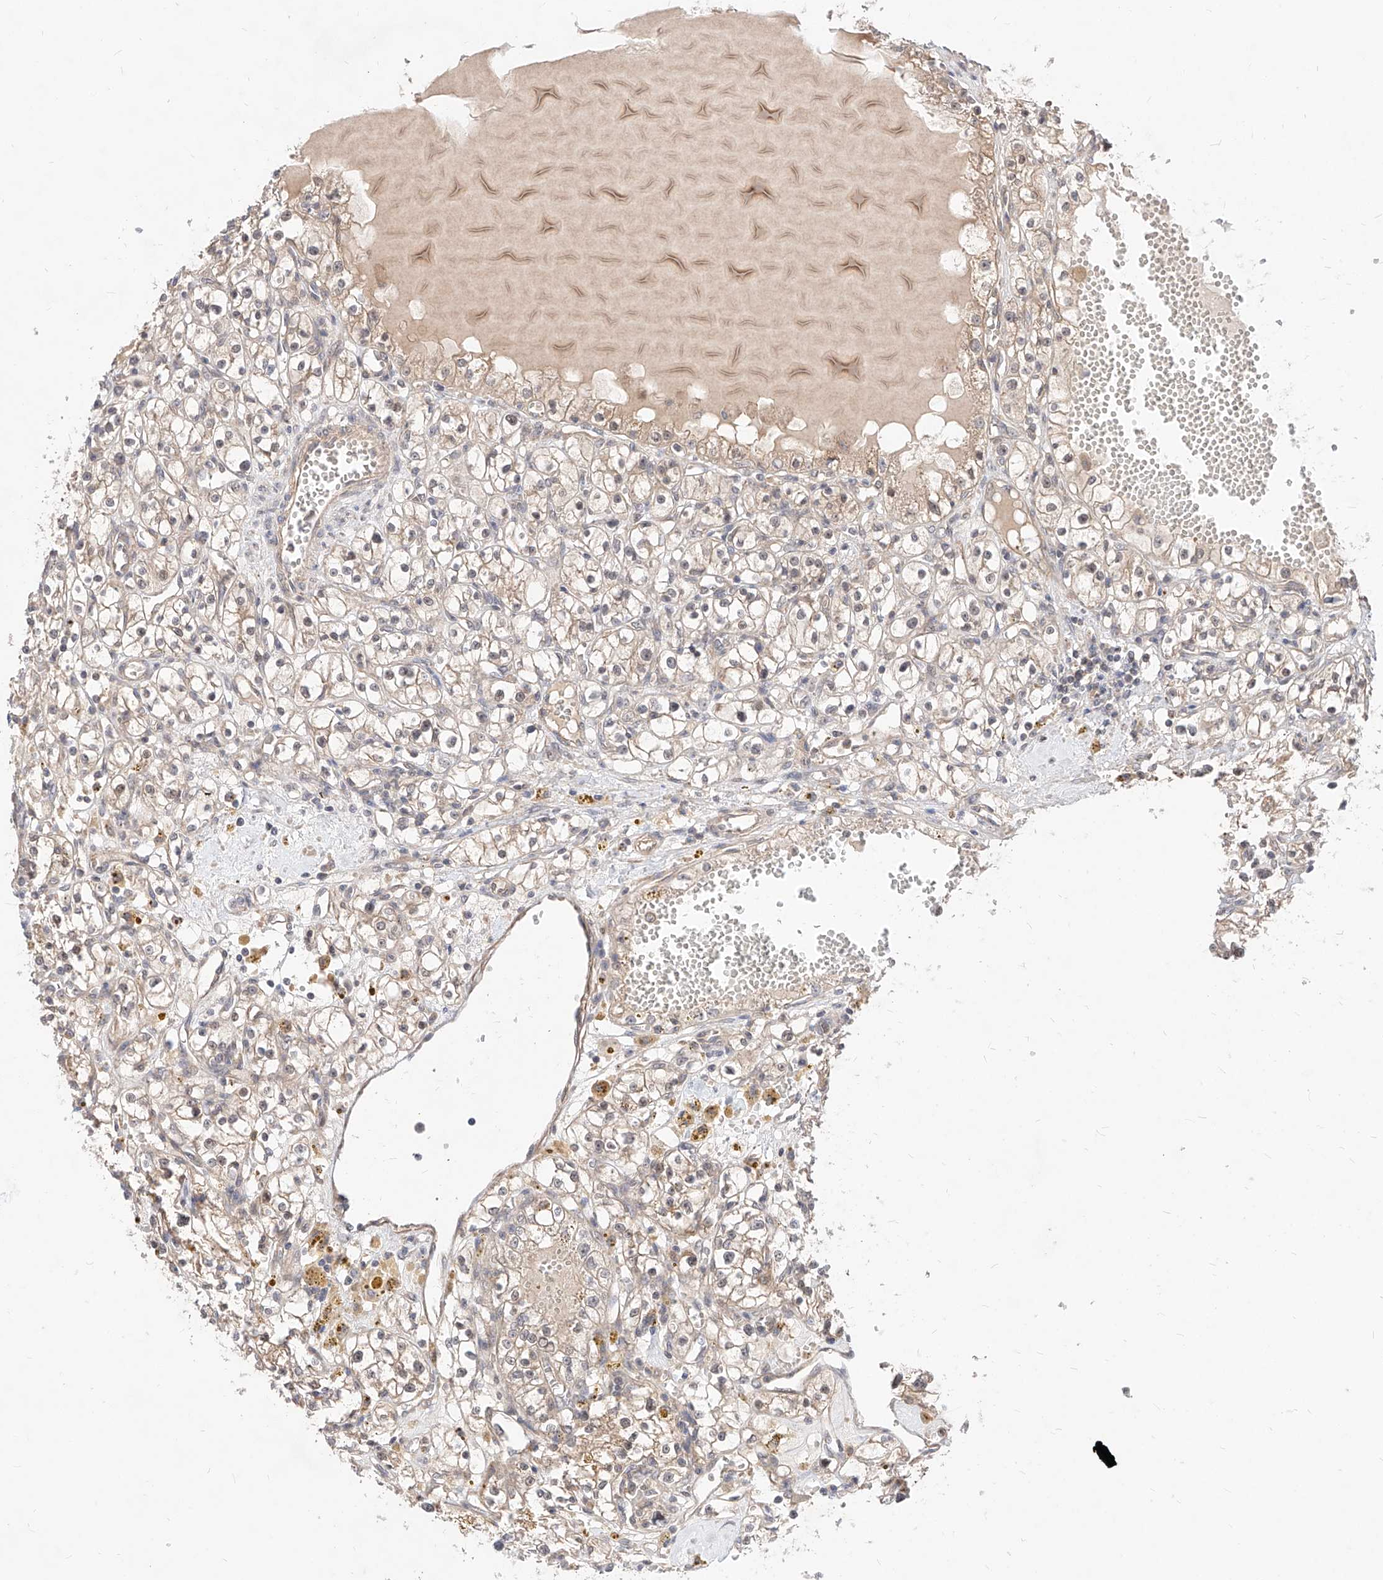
{"staining": {"intensity": "weak", "quantity": "25%-75%", "location": "cytoplasmic/membranous"}, "tissue": "renal cancer", "cell_type": "Tumor cells", "image_type": "cancer", "snomed": [{"axis": "morphology", "description": "Adenocarcinoma, NOS"}, {"axis": "topography", "description": "Kidney"}], "caption": "Renal cancer stained for a protein exhibits weak cytoplasmic/membranous positivity in tumor cells.", "gene": "TSNAX", "patient": {"sex": "male", "age": 56}}